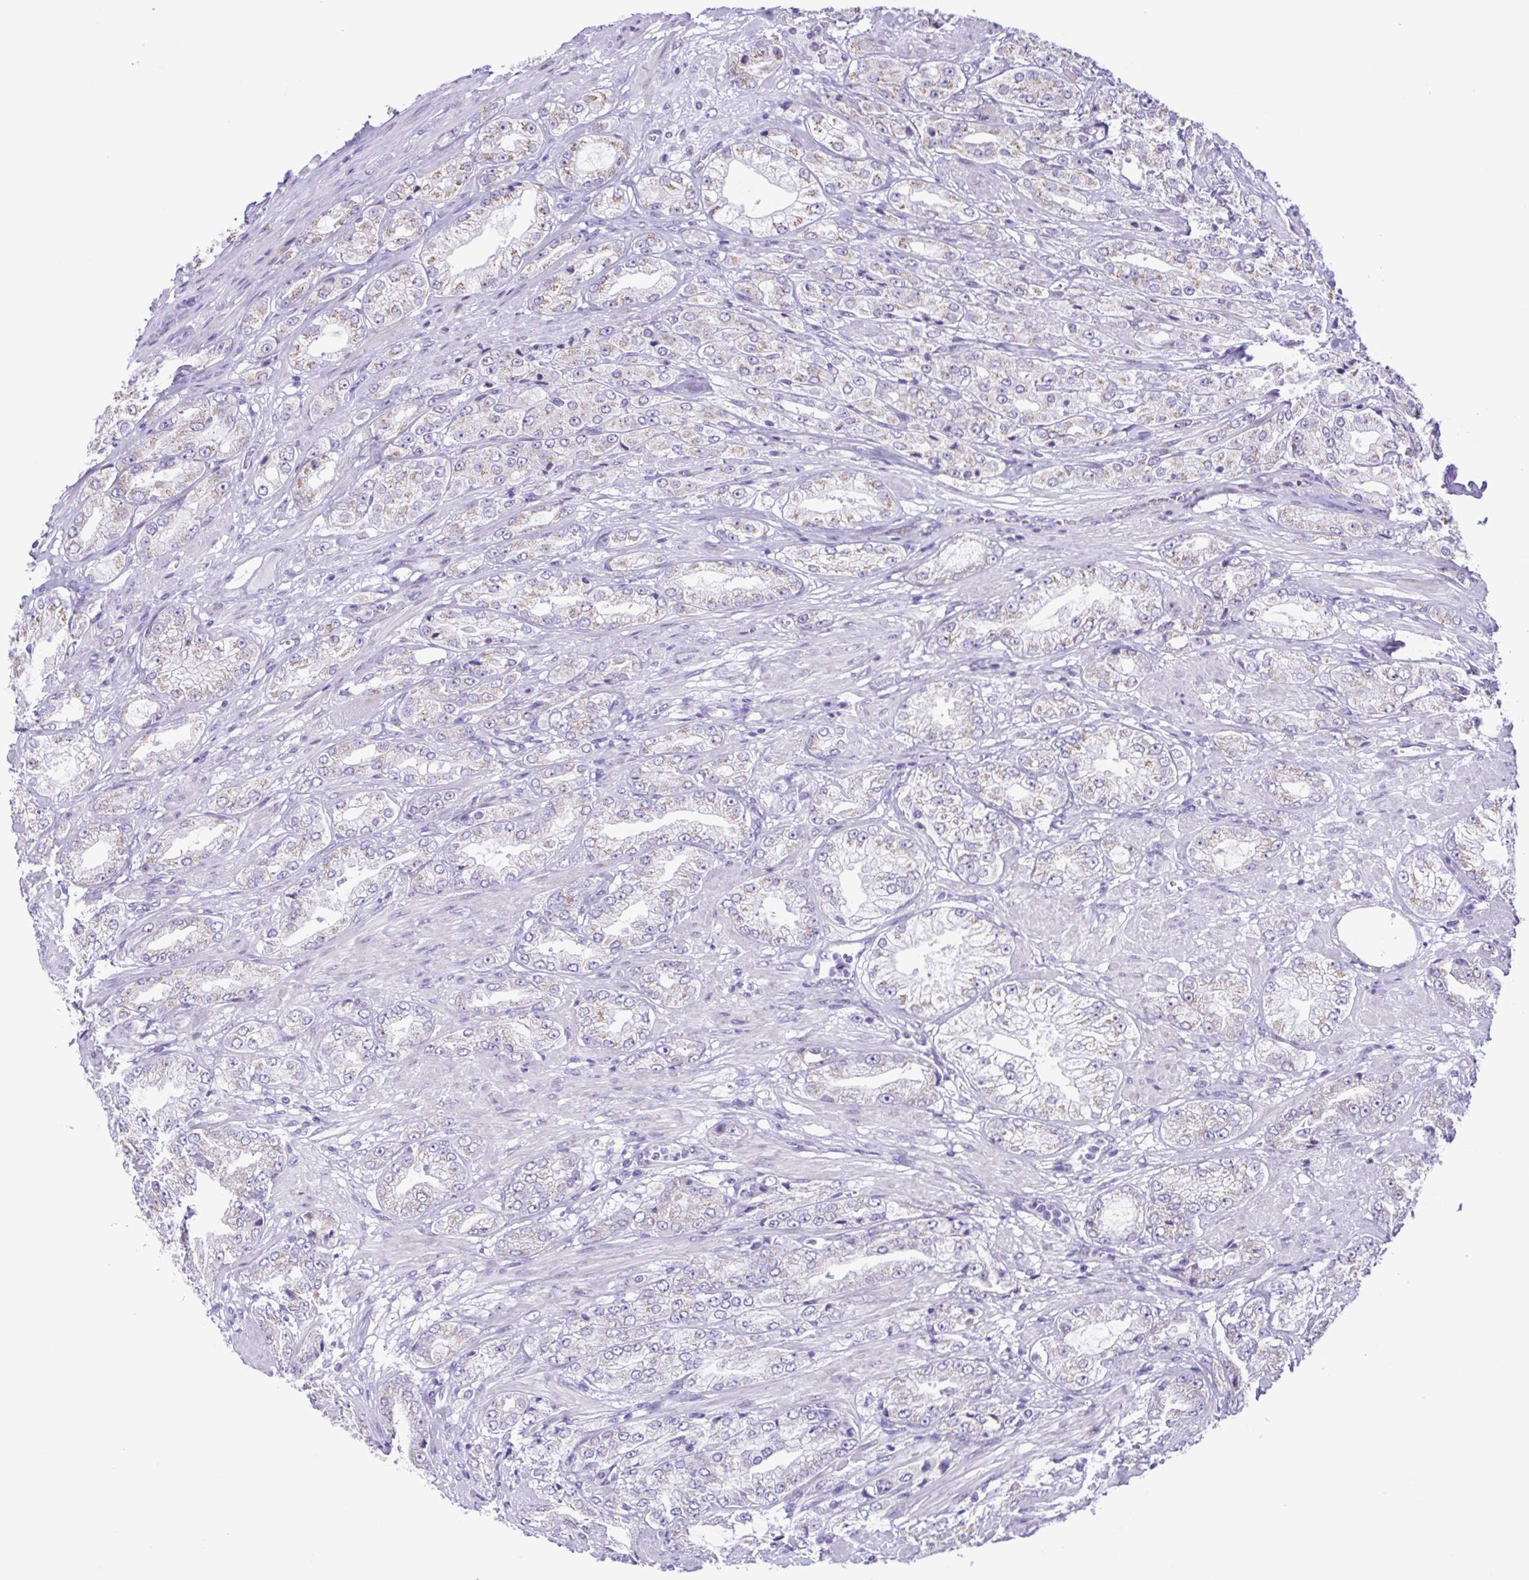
{"staining": {"intensity": "negative", "quantity": "none", "location": "none"}, "tissue": "prostate cancer", "cell_type": "Tumor cells", "image_type": "cancer", "snomed": [{"axis": "morphology", "description": "Adenocarcinoma, High grade"}, {"axis": "topography", "description": "Prostate"}], "caption": "Prostate high-grade adenocarcinoma stained for a protein using immunohistochemistry reveals no staining tumor cells.", "gene": "TGM3", "patient": {"sex": "male", "age": 68}}